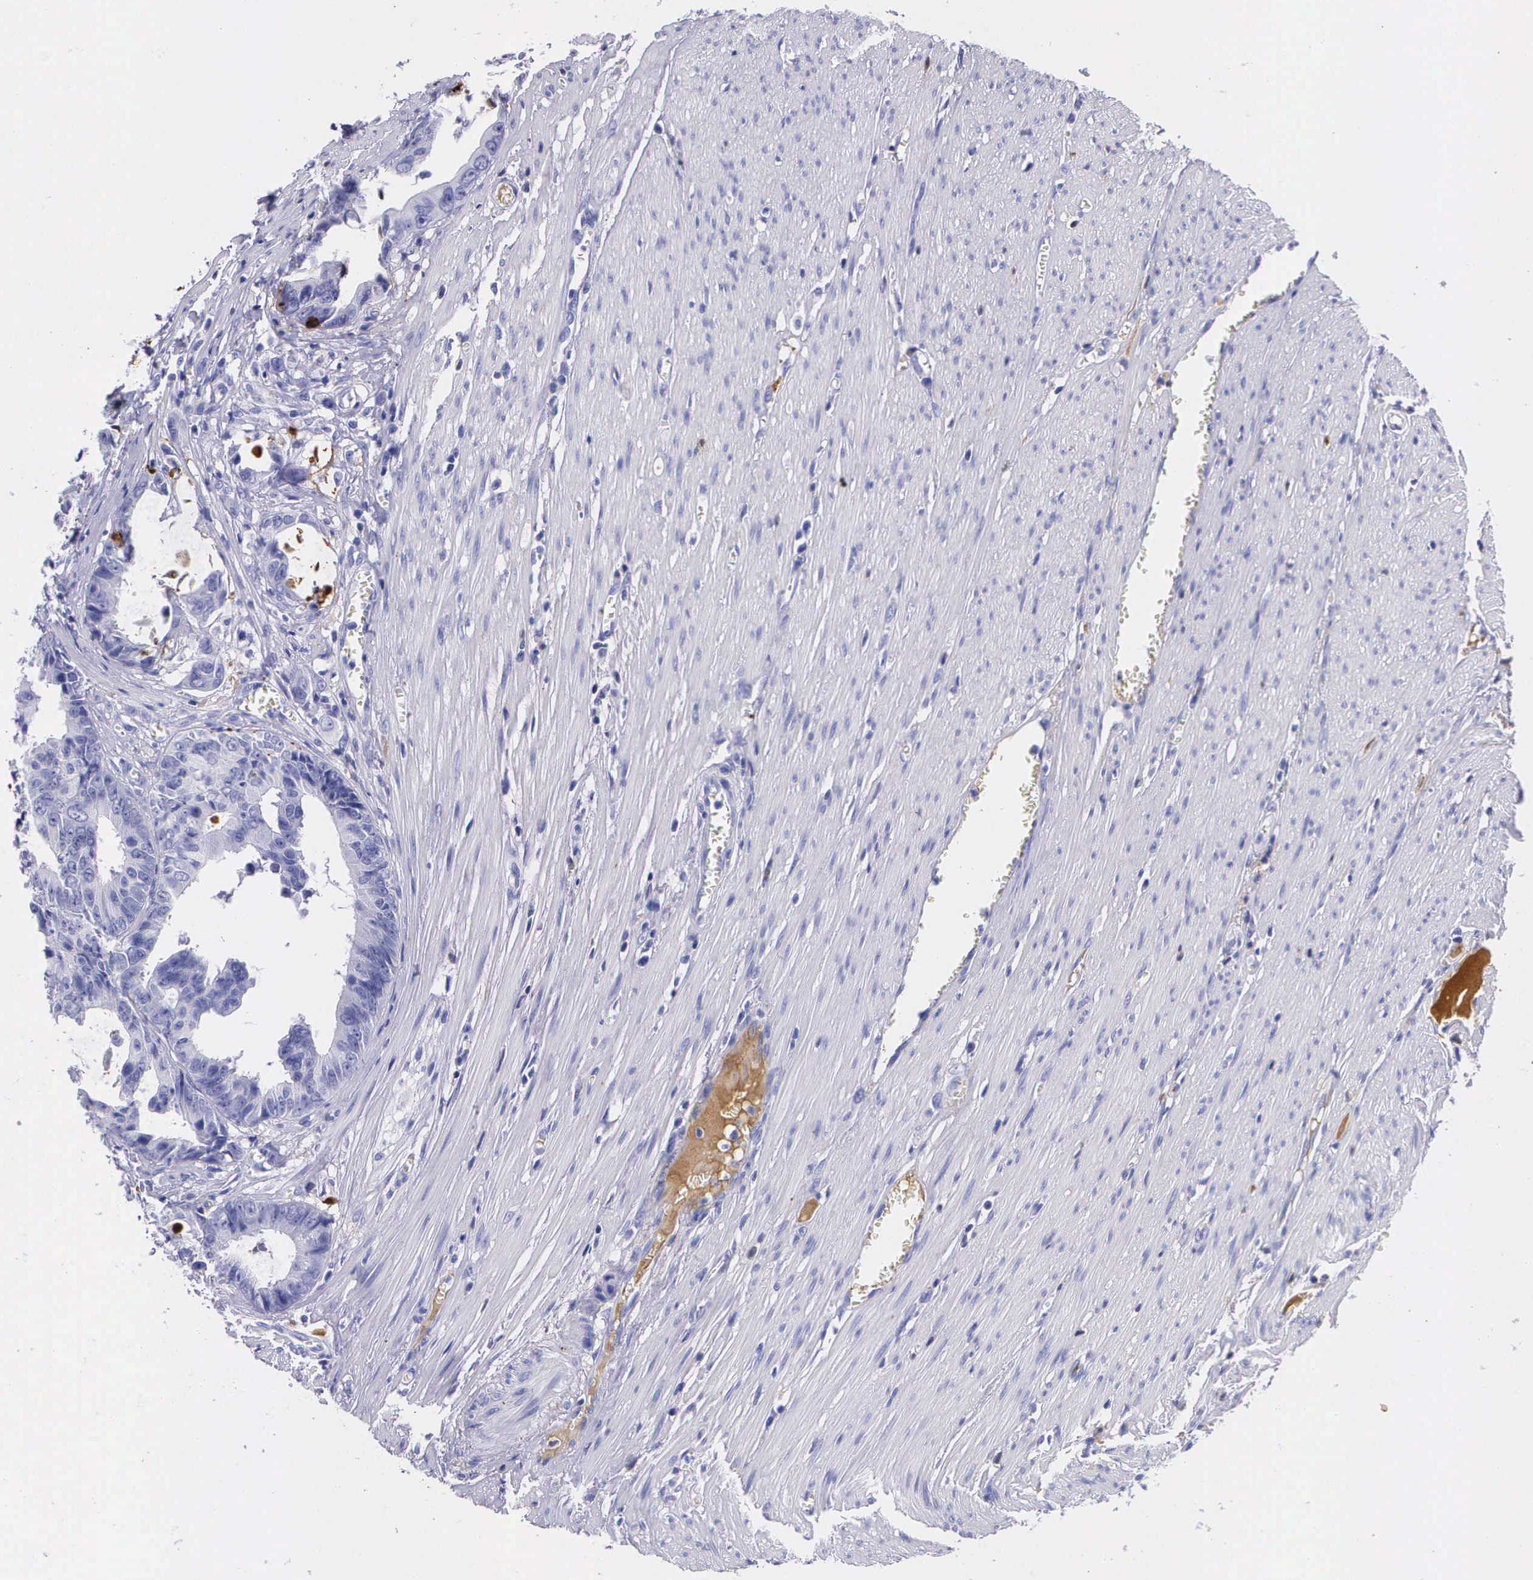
{"staining": {"intensity": "negative", "quantity": "none", "location": "none"}, "tissue": "colorectal cancer", "cell_type": "Tumor cells", "image_type": "cancer", "snomed": [{"axis": "morphology", "description": "Adenocarcinoma, NOS"}, {"axis": "topography", "description": "Rectum"}], "caption": "Immunohistochemistry (IHC) of human colorectal cancer exhibits no positivity in tumor cells. (Stains: DAB immunohistochemistry (IHC) with hematoxylin counter stain, Microscopy: brightfield microscopy at high magnification).", "gene": "PLG", "patient": {"sex": "female", "age": 98}}